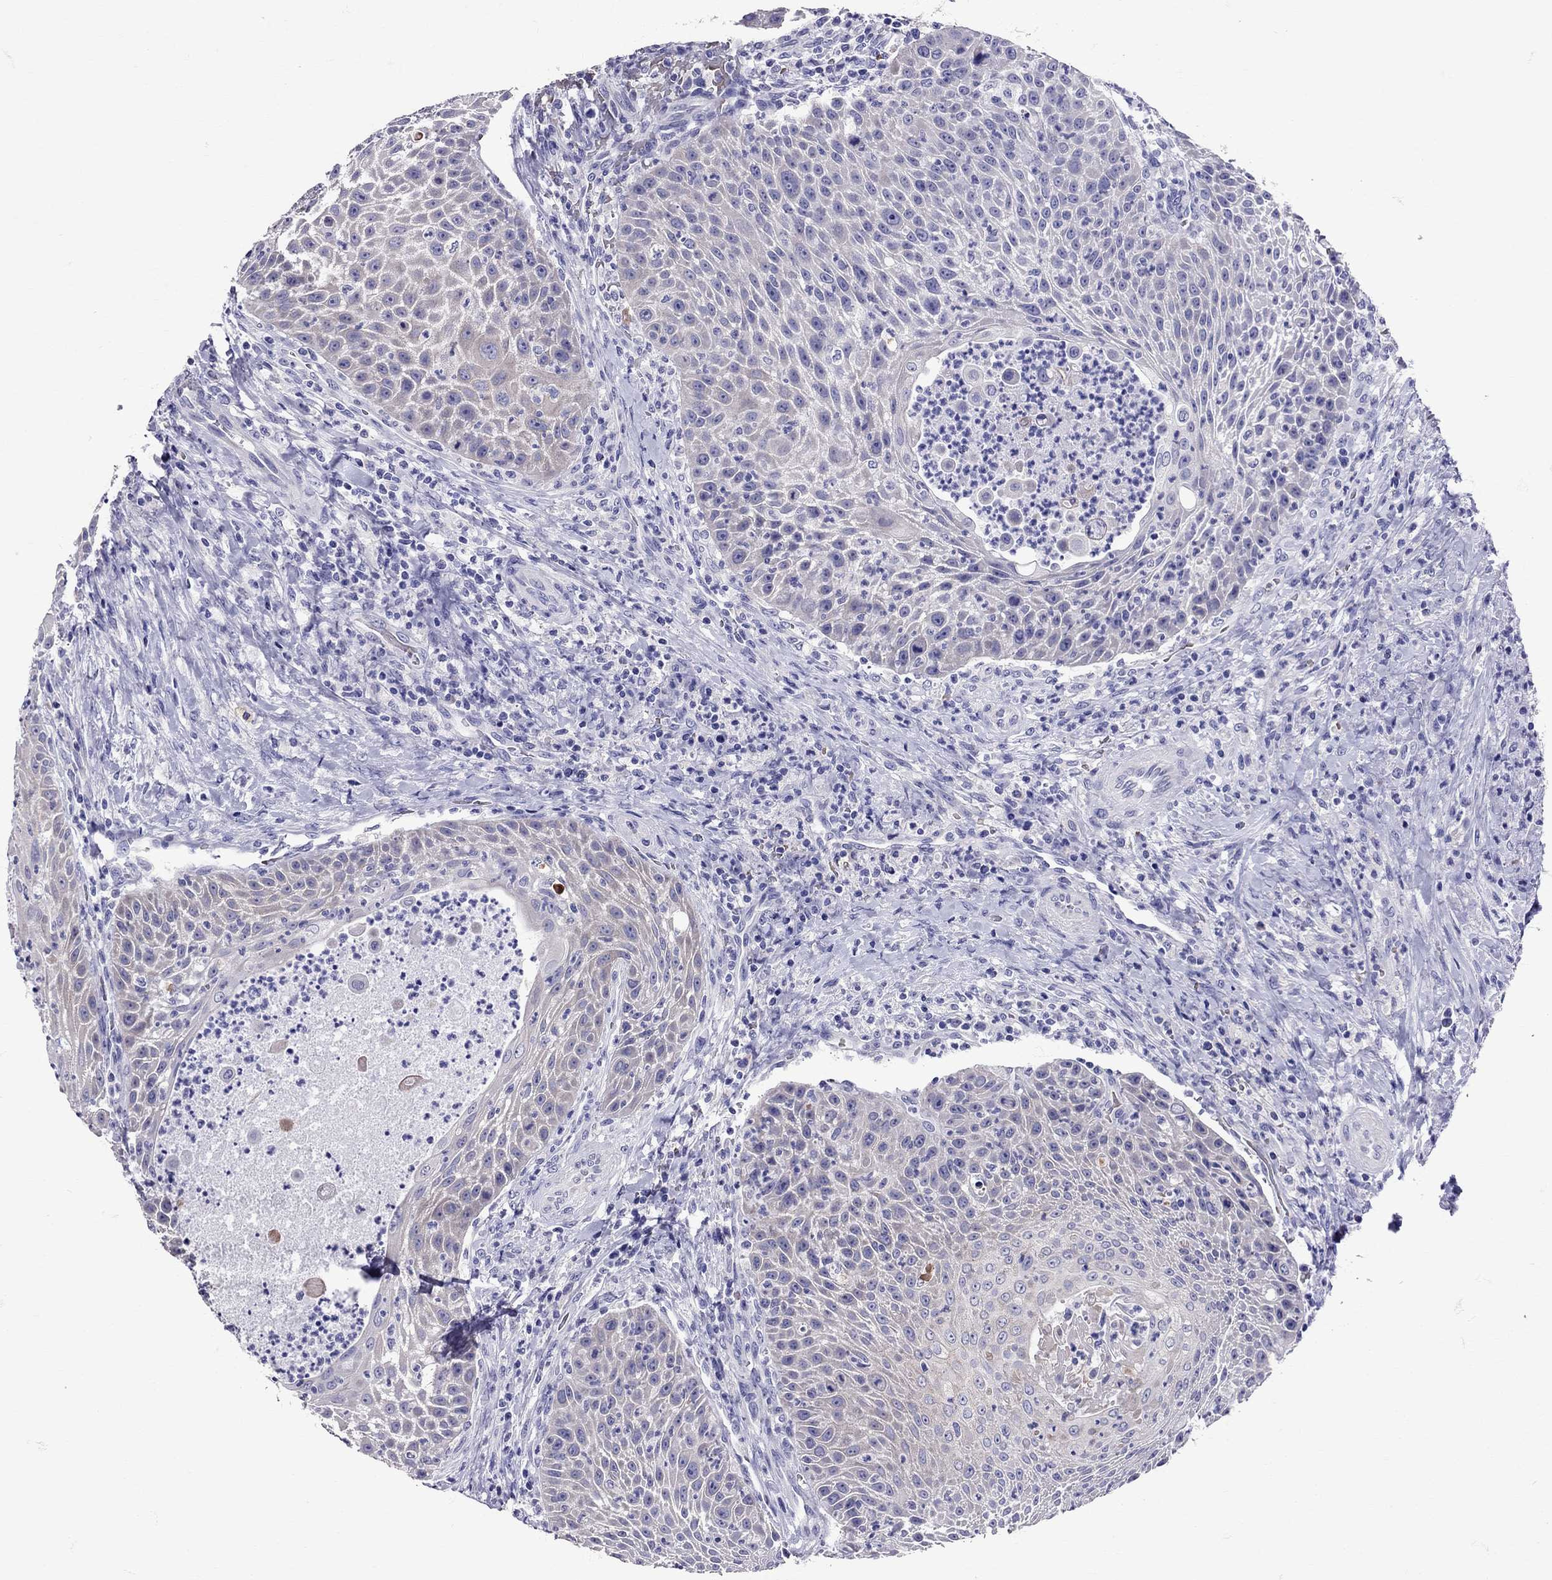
{"staining": {"intensity": "negative", "quantity": "none", "location": "none"}, "tissue": "head and neck cancer", "cell_type": "Tumor cells", "image_type": "cancer", "snomed": [{"axis": "morphology", "description": "Squamous cell carcinoma, NOS"}, {"axis": "topography", "description": "Head-Neck"}], "caption": "Tumor cells show no significant protein expression in squamous cell carcinoma (head and neck).", "gene": "TBR1", "patient": {"sex": "male", "age": 69}}